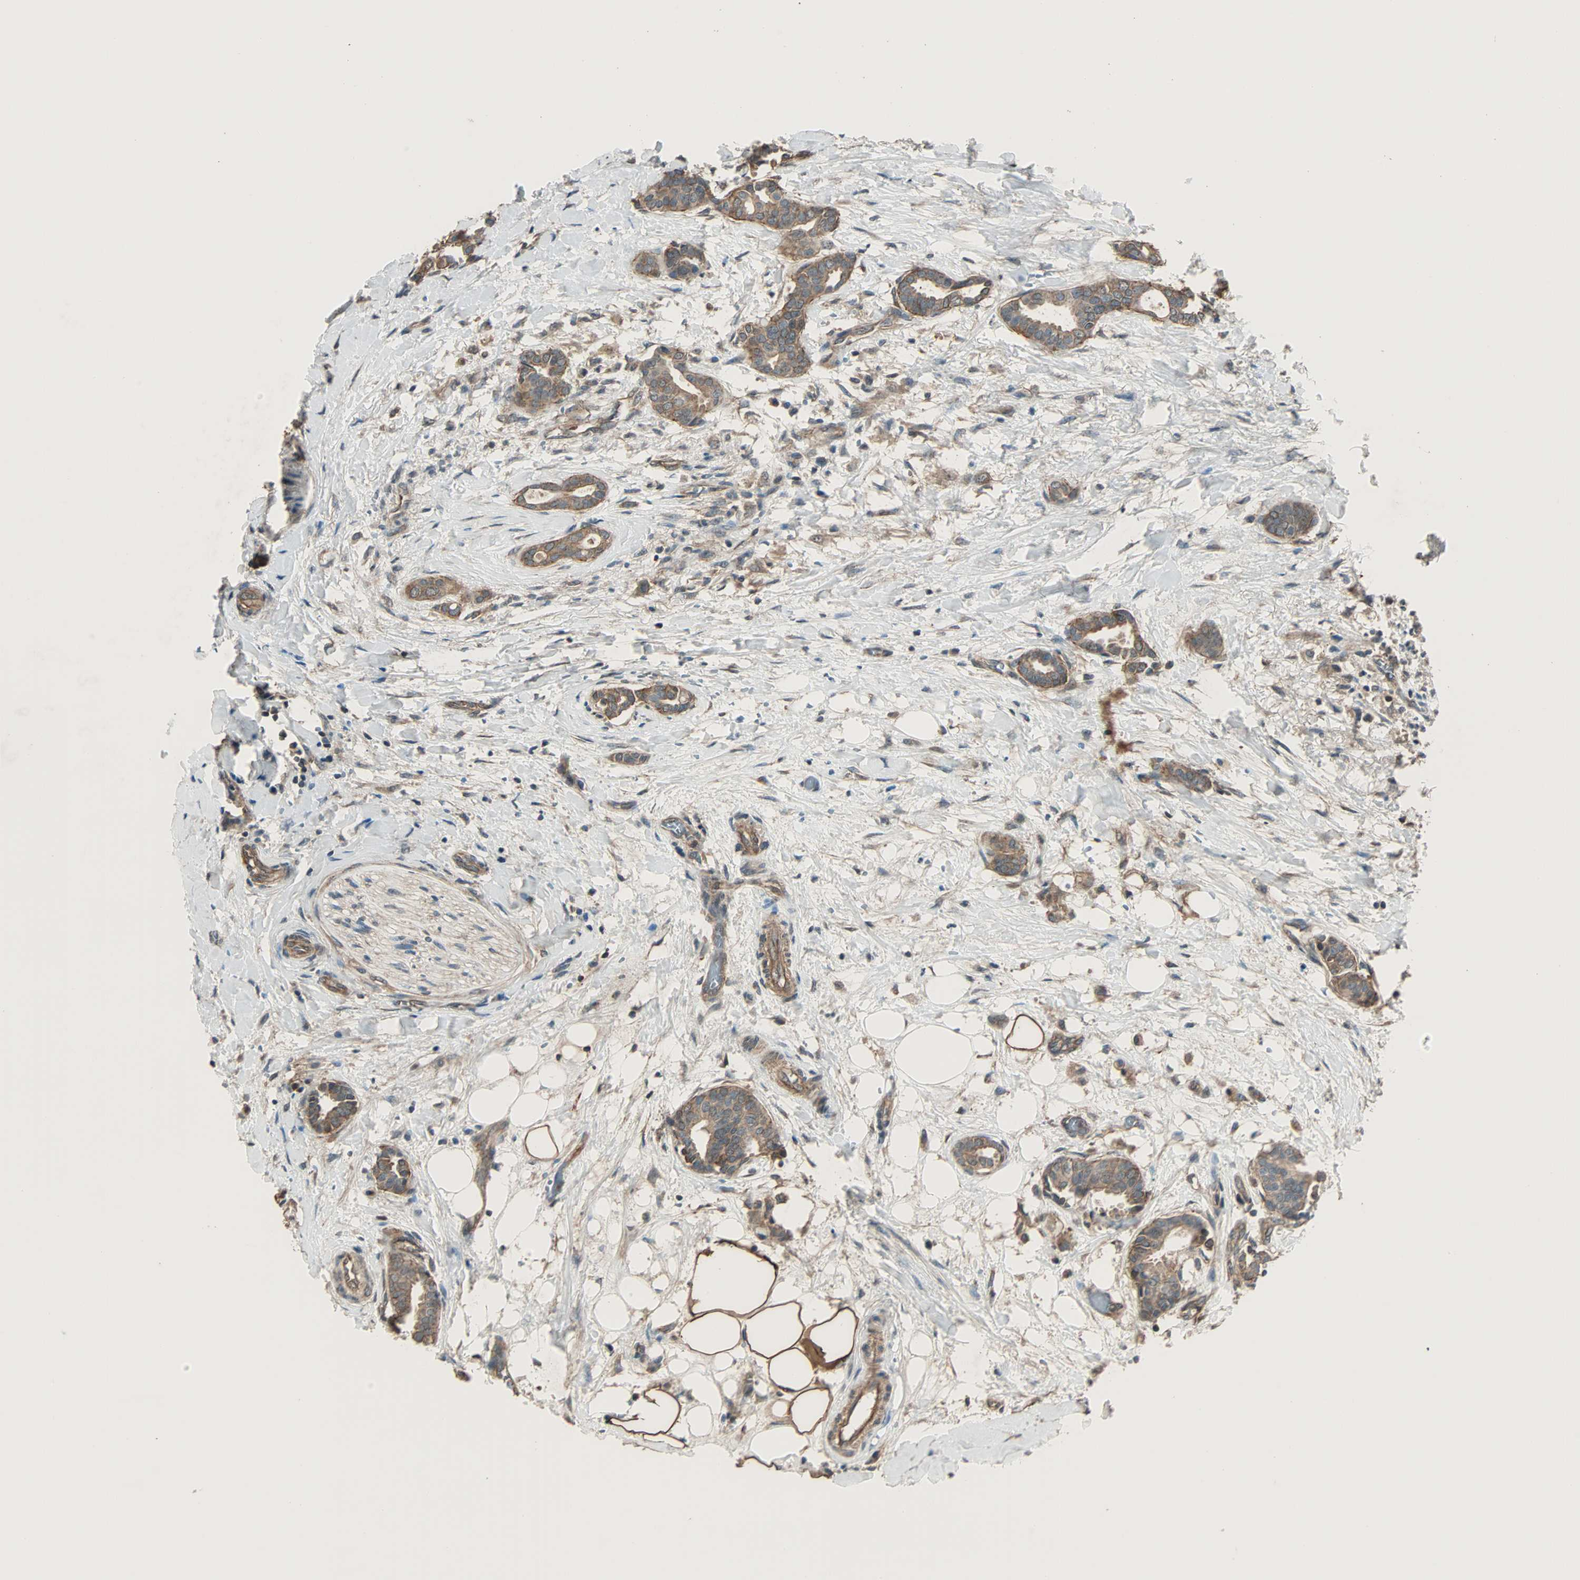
{"staining": {"intensity": "moderate", "quantity": ">75%", "location": "cytoplasmic/membranous"}, "tissue": "head and neck cancer", "cell_type": "Tumor cells", "image_type": "cancer", "snomed": [{"axis": "morphology", "description": "Adenocarcinoma, NOS"}, {"axis": "topography", "description": "Salivary gland"}, {"axis": "topography", "description": "Head-Neck"}], "caption": "IHC micrograph of neoplastic tissue: adenocarcinoma (head and neck) stained using immunohistochemistry exhibits medium levels of moderate protein expression localized specifically in the cytoplasmic/membranous of tumor cells, appearing as a cytoplasmic/membranous brown color.", "gene": "MAP3K21", "patient": {"sex": "female", "age": 59}}